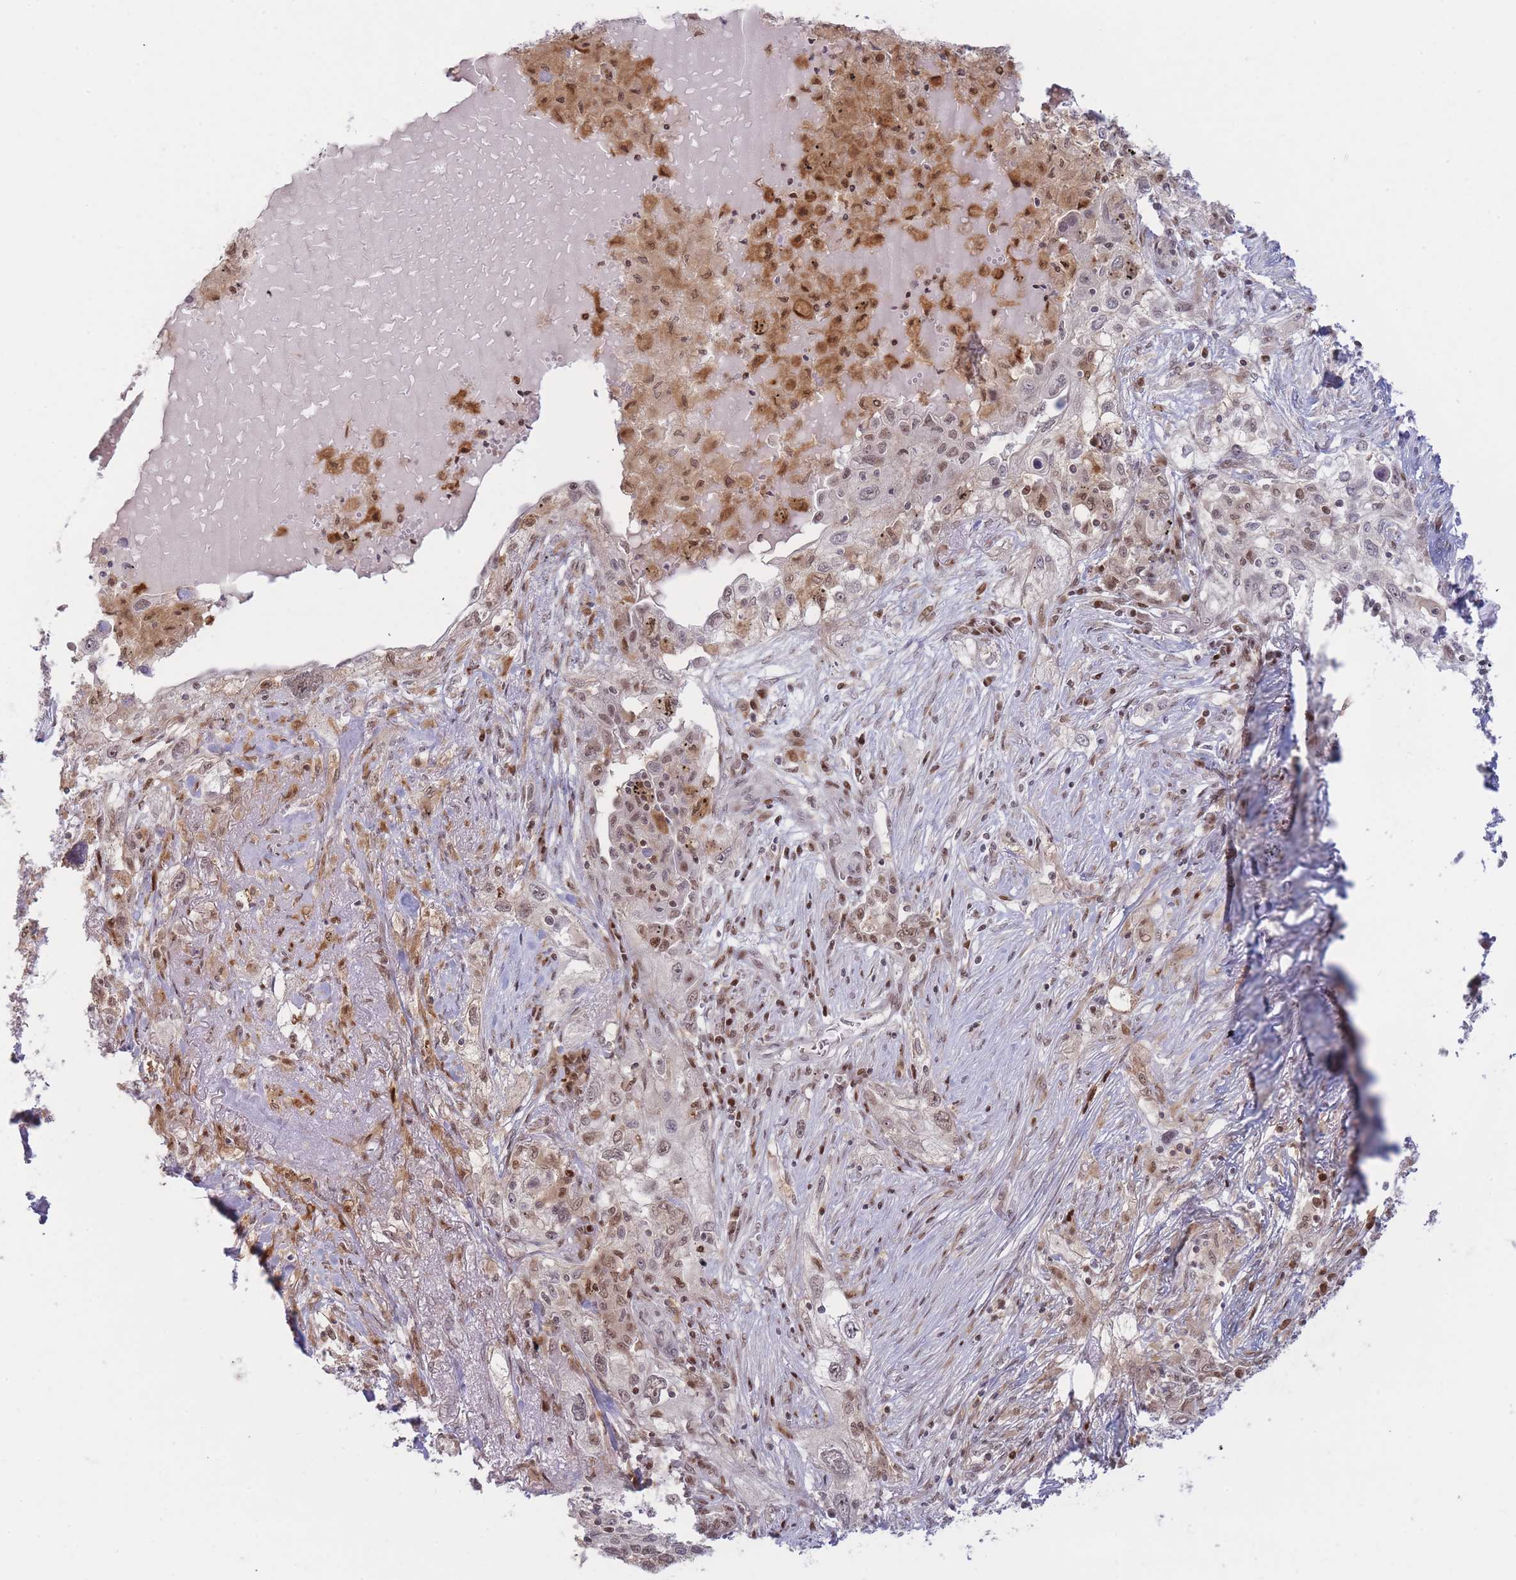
{"staining": {"intensity": "weak", "quantity": ">75%", "location": "nuclear"}, "tissue": "lung cancer", "cell_type": "Tumor cells", "image_type": "cancer", "snomed": [{"axis": "morphology", "description": "Squamous cell carcinoma, NOS"}, {"axis": "topography", "description": "Lung"}], "caption": "Immunohistochemistry micrograph of neoplastic tissue: lung cancer stained using immunohistochemistry demonstrates low levels of weak protein expression localized specifically in the nuclear of tumor cells, appearing as a nuclear brown color.", "gene": "DEAF1", "patient": {"sex": "female", "age": 69}}